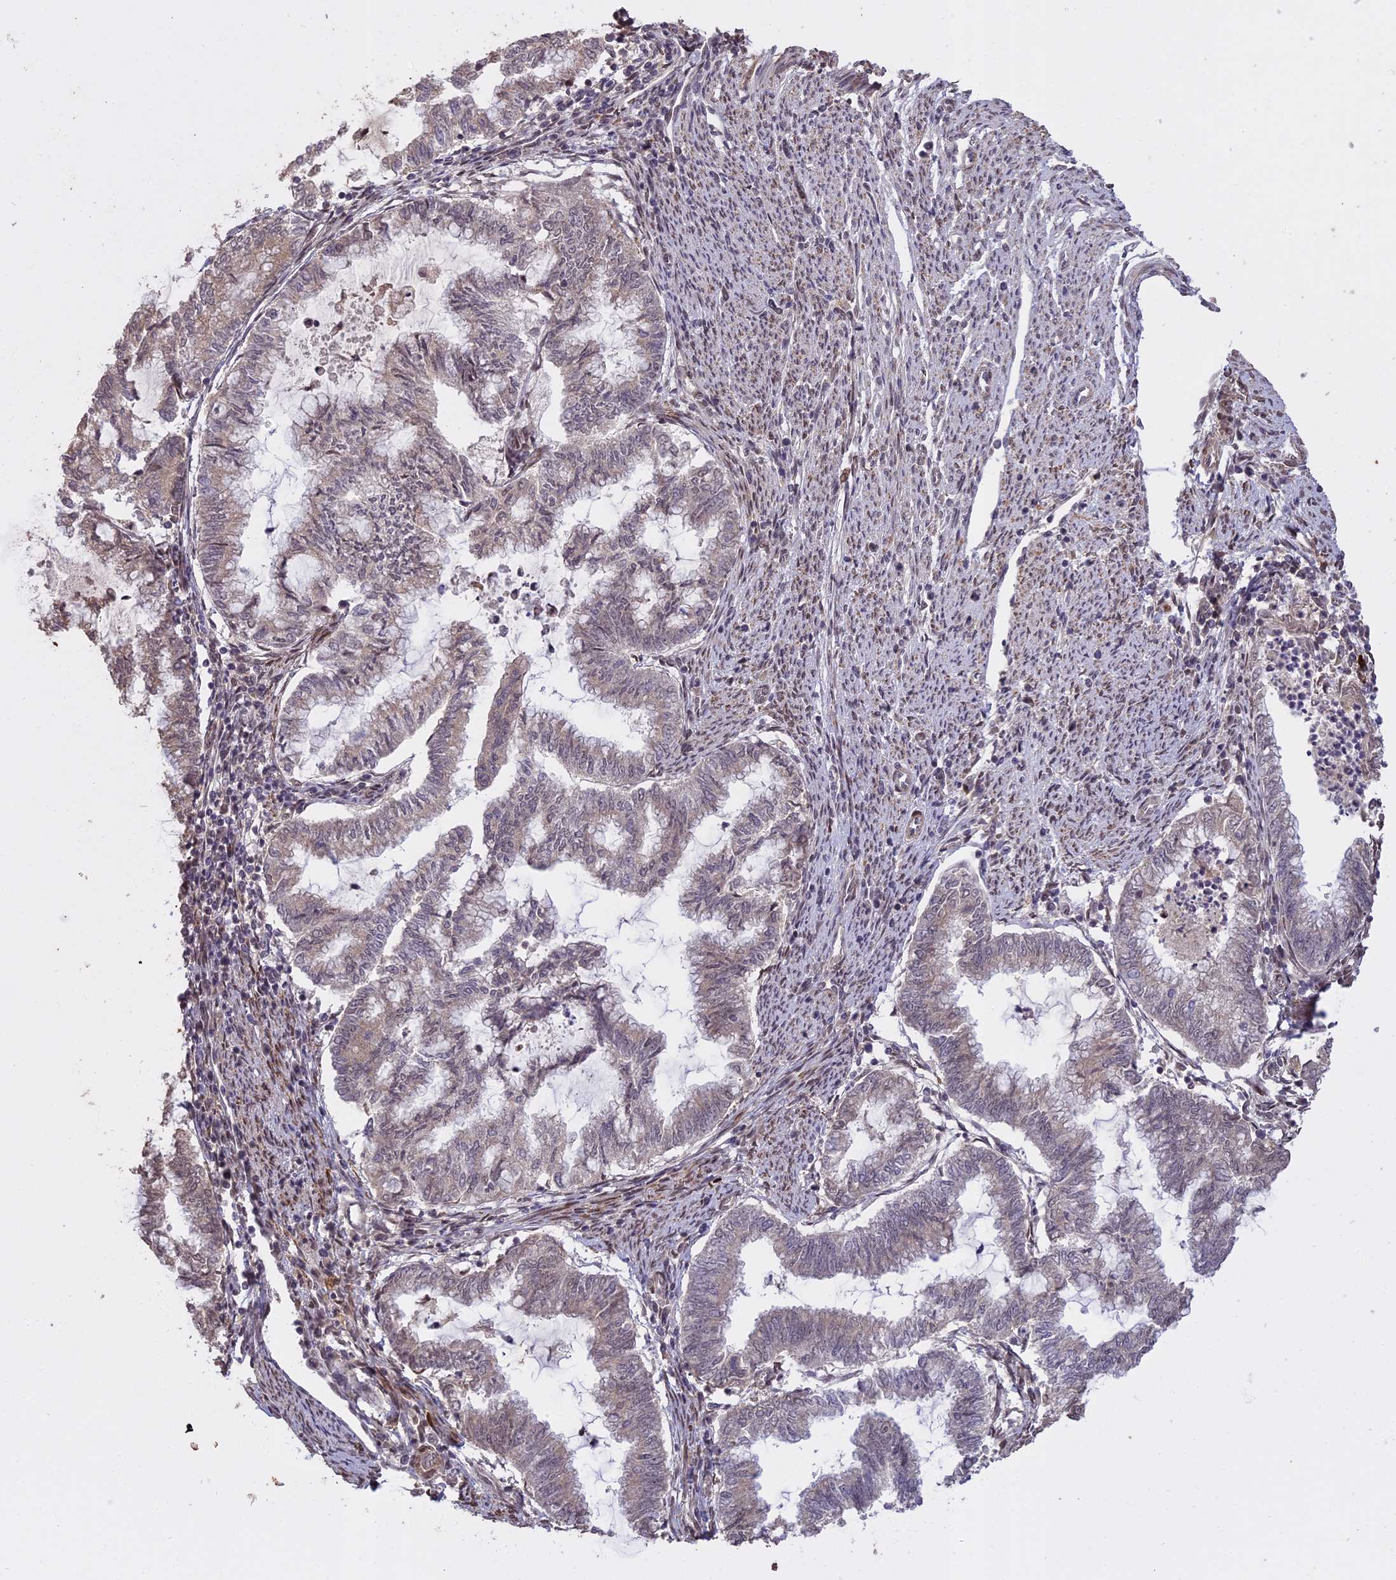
{"staining": {"intensity": "weak", "quantity": "<25%", "location": "cytoplasmic/membranous"}, "tissue": "endometrial cancer", "cell_type": "Tumor cells", "image_type": "cancer", "snomed": [{"axis": "morphology", "description": "Adenocarcinoma, NOS"}, {"axis": "topography", "description": "Endometrium"}], "caption": "This is a micrograph of immunohistochemistry (IHC) staining of endometrial cancer (adenocarcinoma), which shows no staining in tumor cells. (Stains: DAB (3,3'-diaminobenzidine) immunohistochemistry with hematoxylin counter stain, Microscopy: brightfield microscopy at high magnification).", "gene": "PRELID2", "patient": {"sex": "female", "age": 79}}